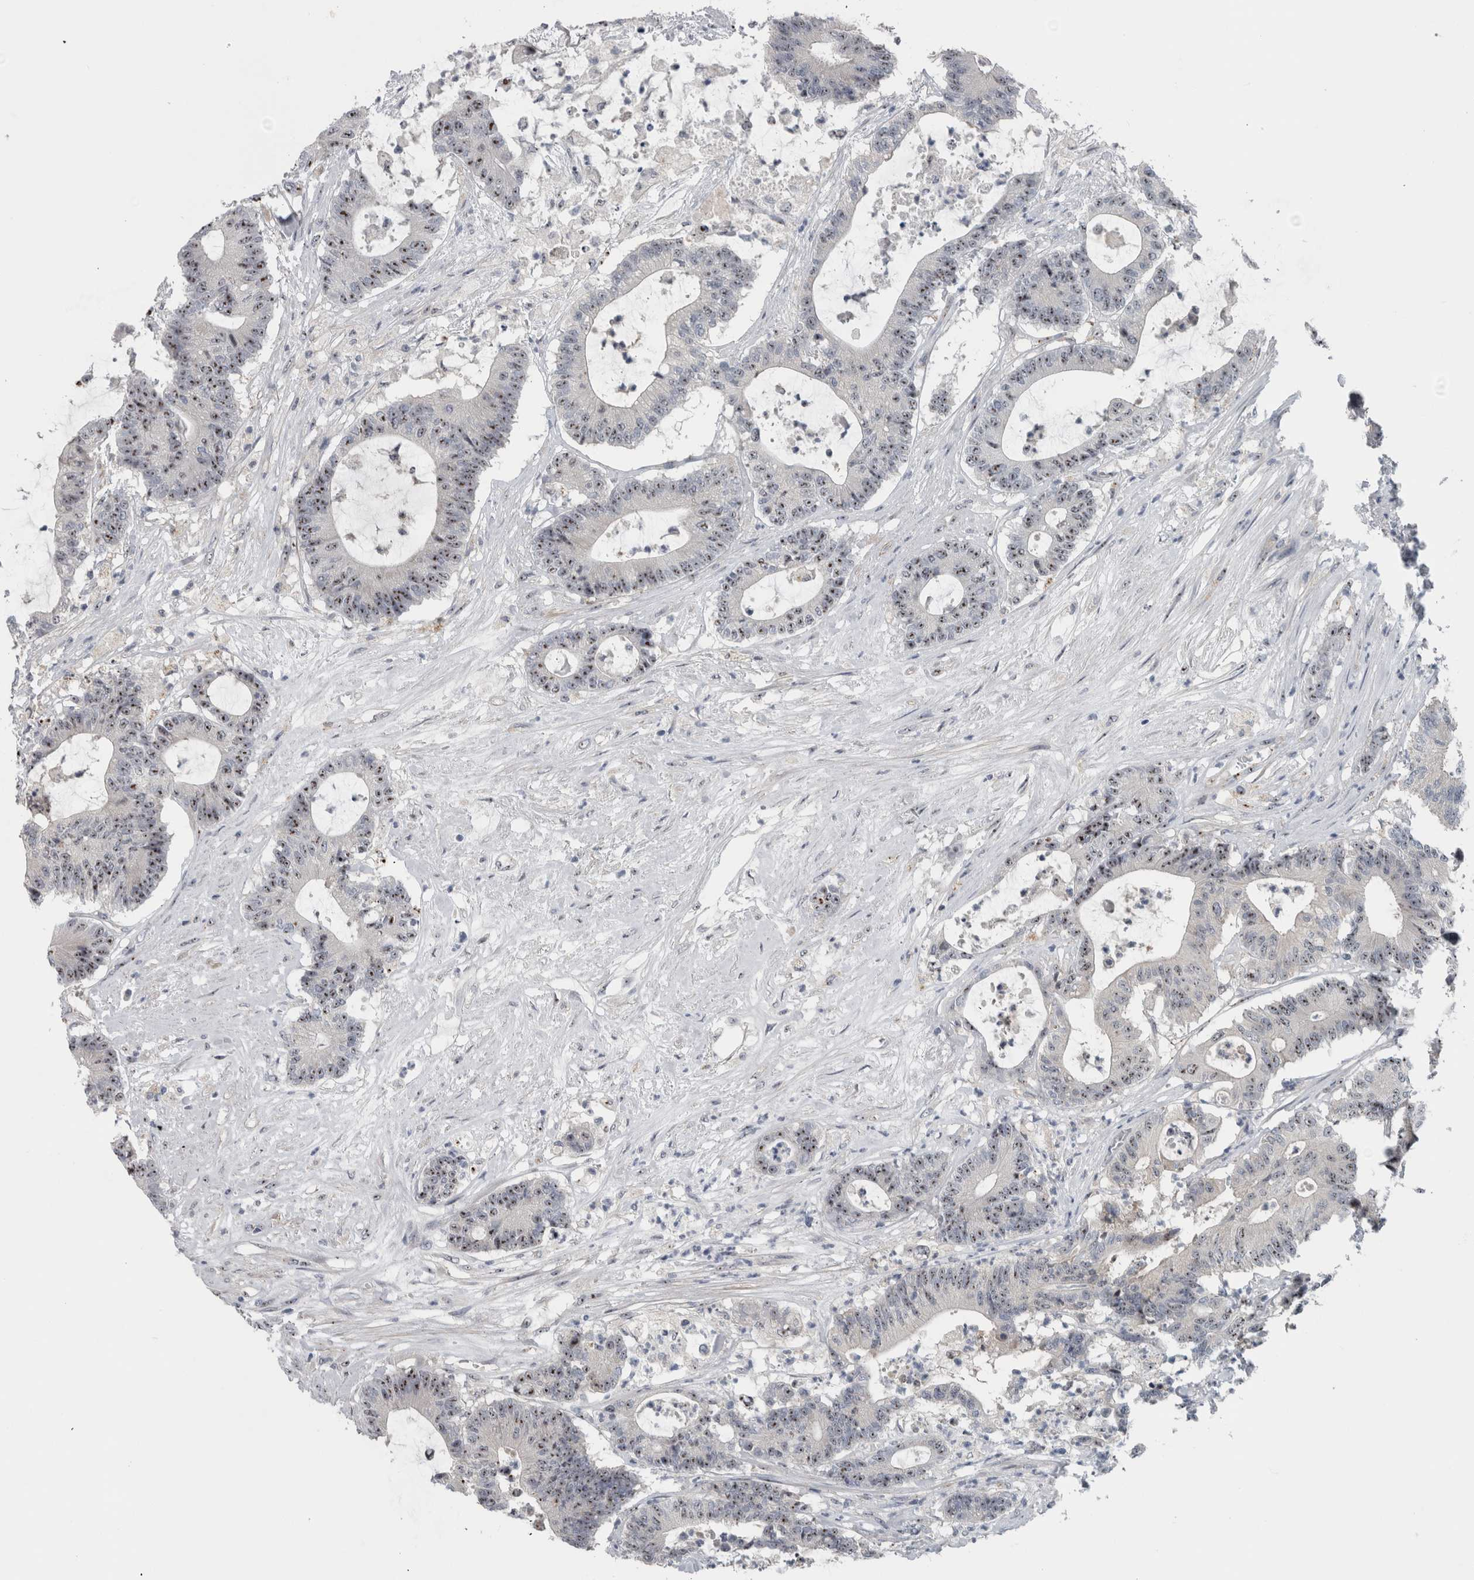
{"staining": {"intensity": "moderate", "quantity": ">75%", "location": "nuclear"}, "tissue": "colorectal cancer", "cell_type": "Tumor cells", "image_type": "cancer", "snomed": [{"axis": "morphology", "description": "Adenocarcinoma, NOS"}, {"axis": "topography", "description": "Colon"}], "caption": "Colorectal adenocarcinoma stained with DAB (3,3'-diaminobenzidine) immunohistochemistry displays medium levels of moderate nuclear expression in about >75% of tumor cells. Nuclei are stained in blue.", "gene": "UTP6", "patient": {"sex": "female", "age": 84}}